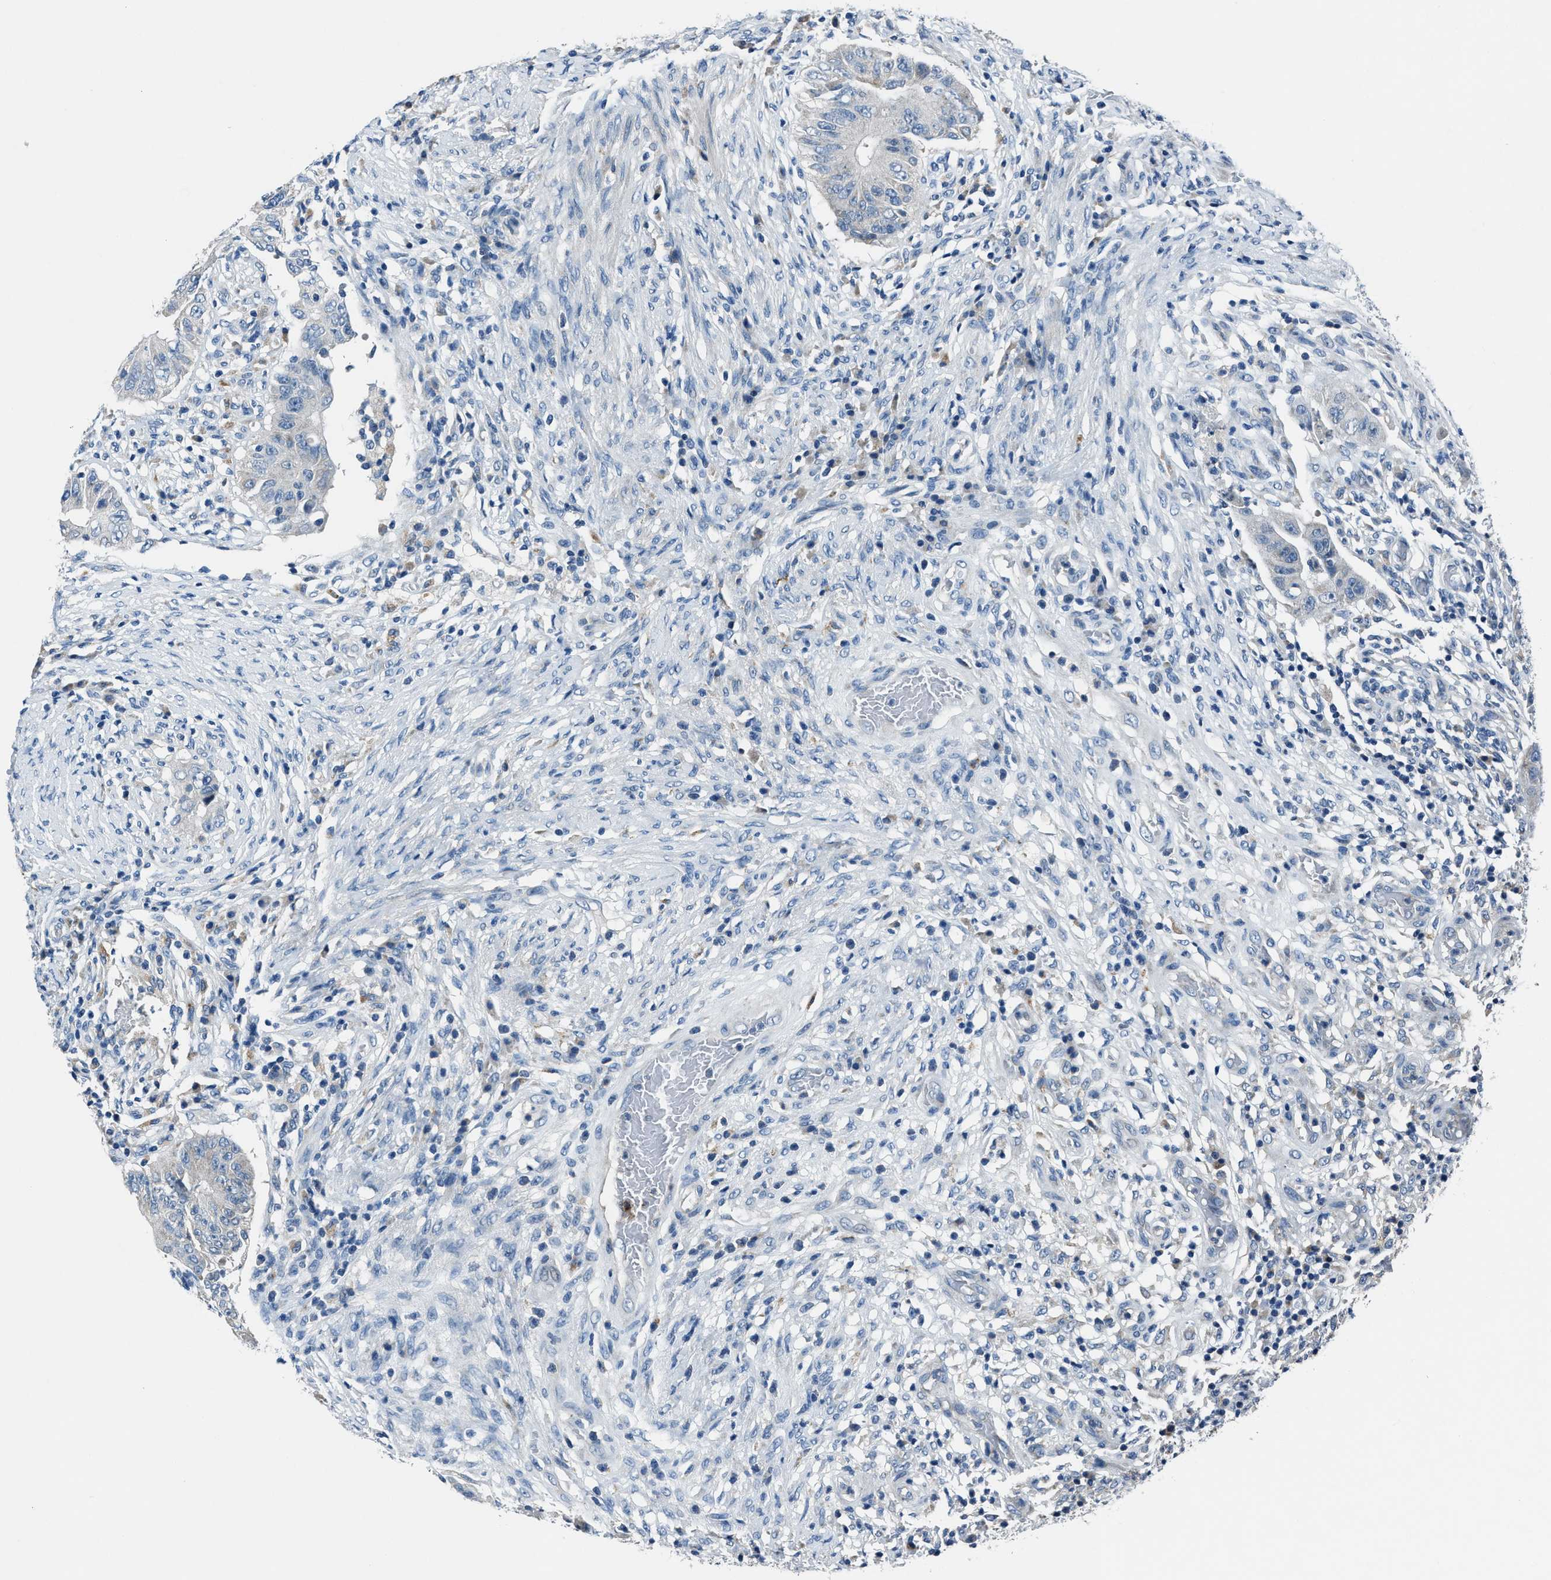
{"staining": {"intensity": "negative", "quantity": "none", "location": "none"}, "tissue": "colorectal cancer", "cell_type": "Tumor cells", "image_type": "cancer", "snomed": [{"axis": "morphology", "description": "Adenocarcinoma, NOS"}, {"axis": "topography", "description": "Rectum"}], "caption": "Photomicrograph shows no significant protein staining in tumor cells of colorectal adenocarcinoma.", "gene": "ADAM2", "patient": {"sex": "female", "age": 71}}